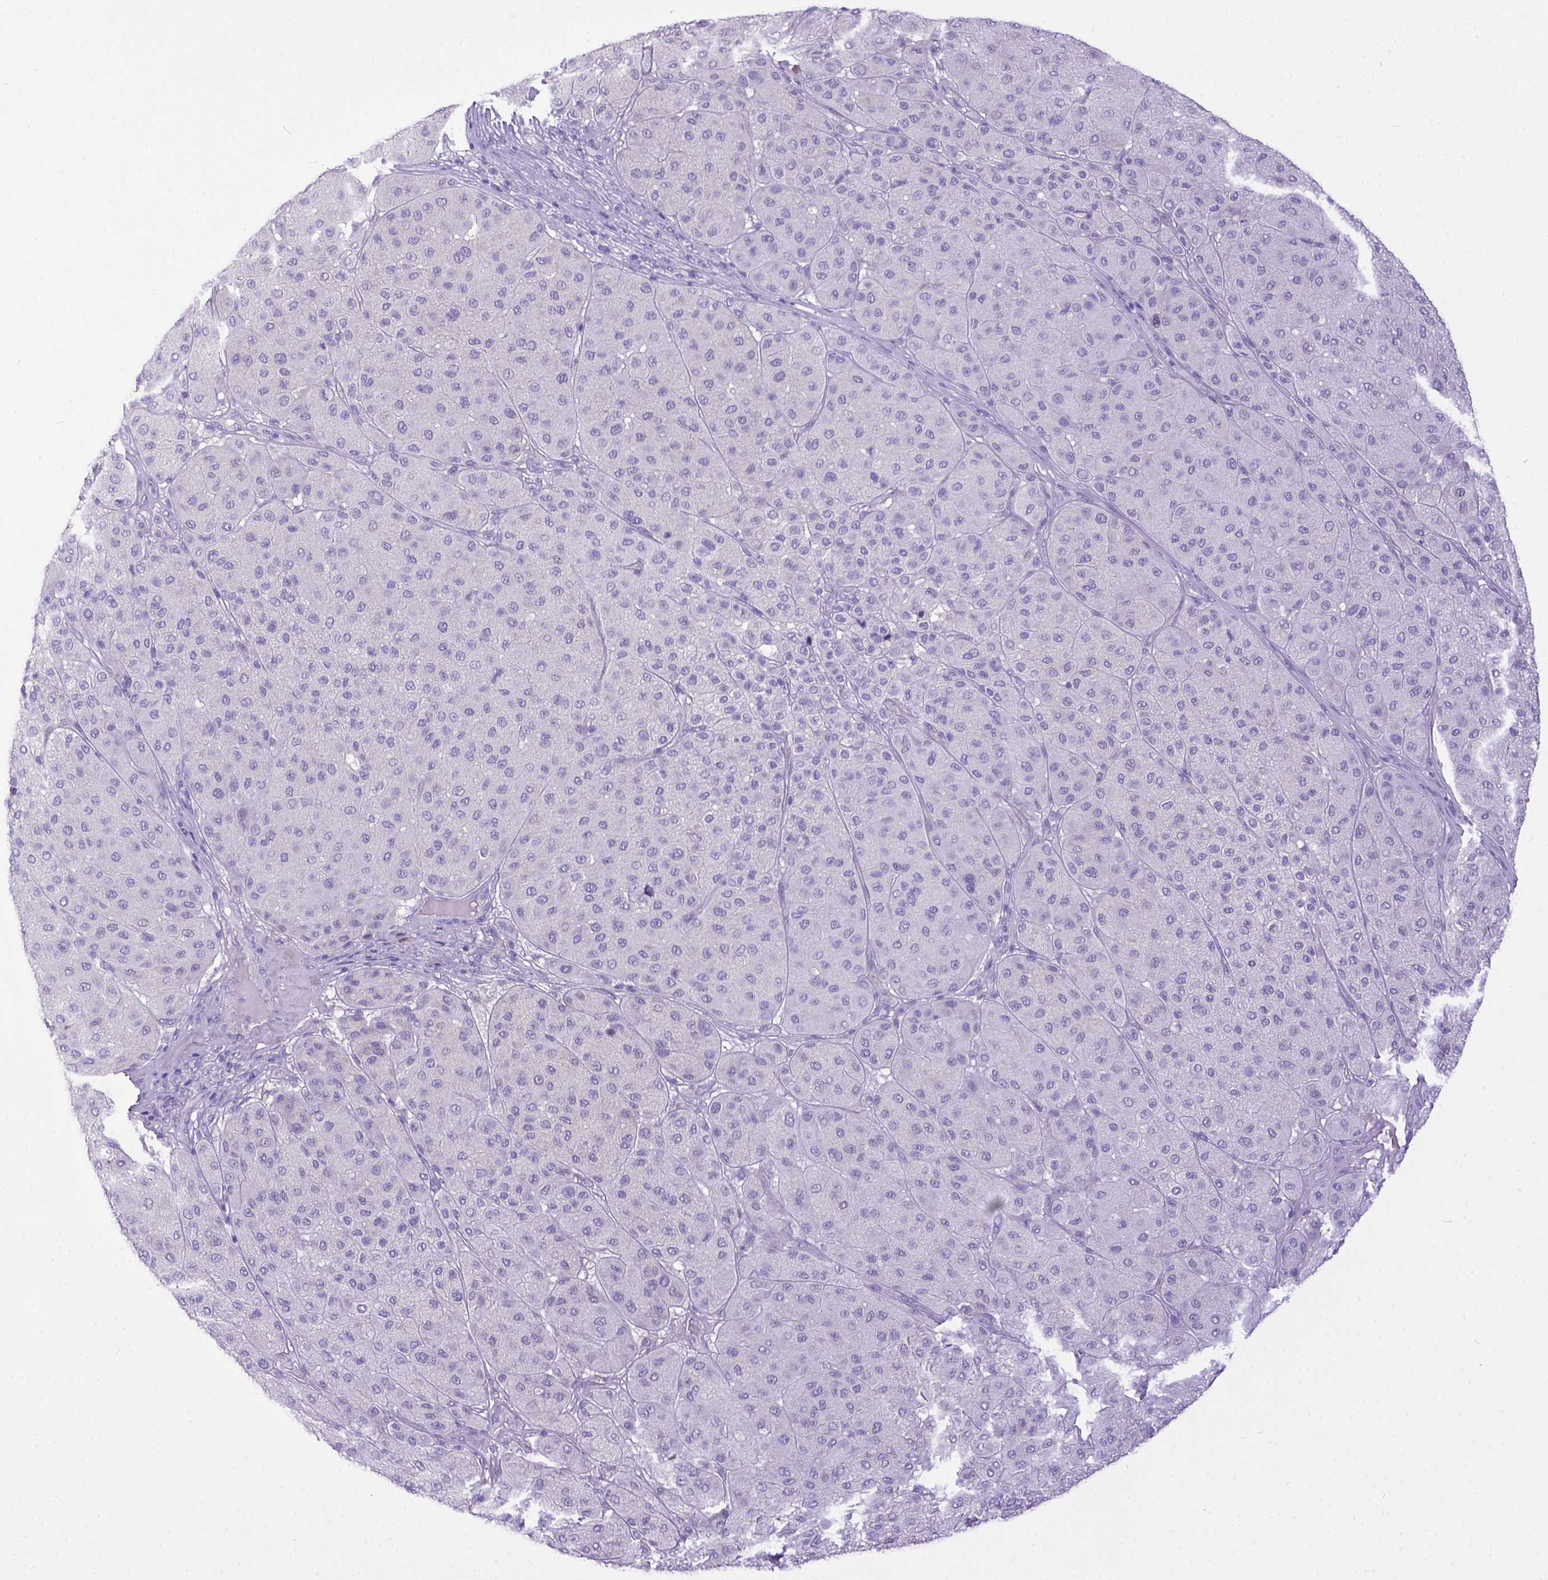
{"staining": {"intensity": "negative", "quantity": "none", "location": "none"}, "tissue": "melanoma", "cell_type": "Tumor cells", "image_type": "cancer", "snomed": [{"axis": "morphology", "description": "Malignant melanoma, Metastatic site"}, {"axis": "topography", "description": "Smooth muscle"}], "caption": "IHC micrograph of malignant melanoma (metastatic site) stained for a protein (brown), which exhibits no expression in tumor cells.", "gene": "KIT", "patient": {"sex": "male", "age": 41}}